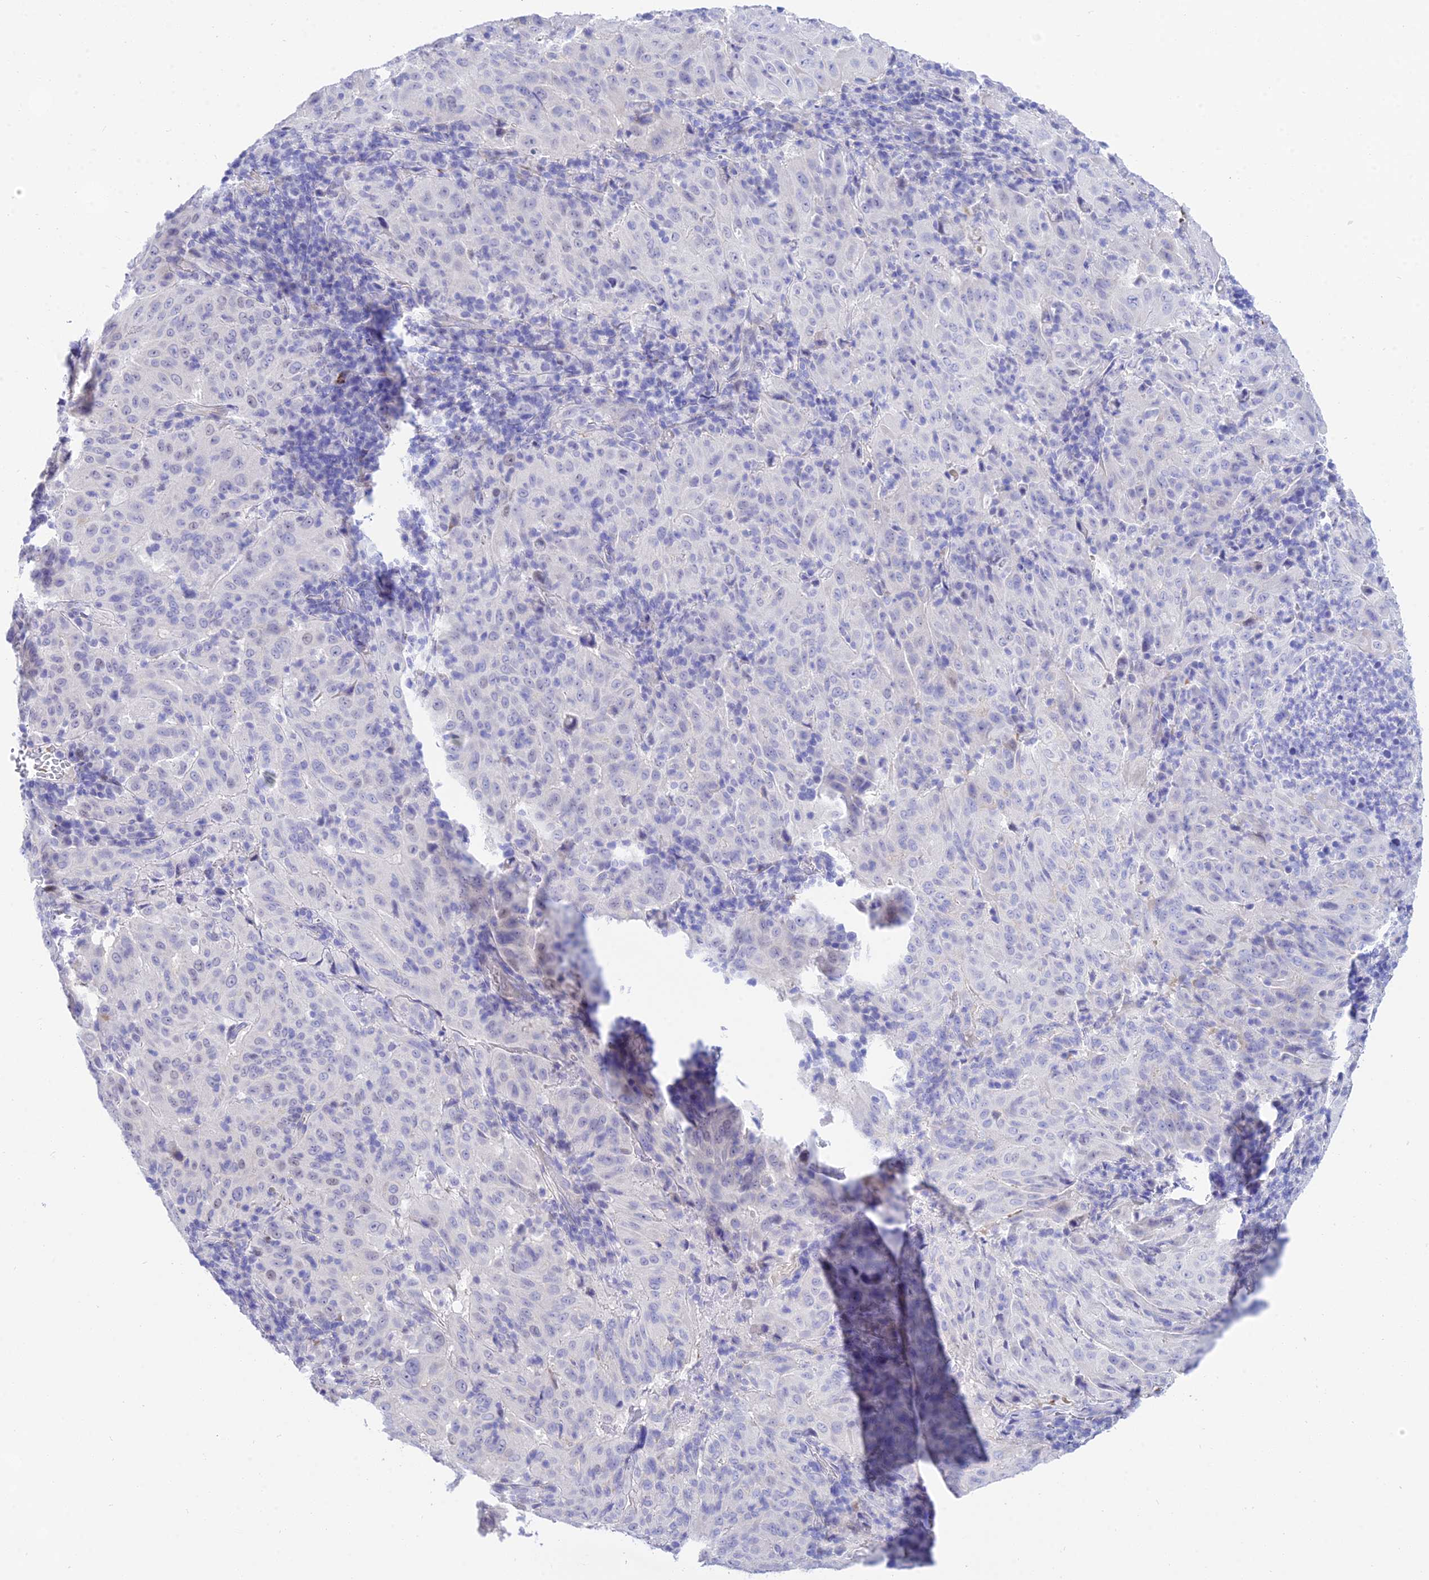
{"staining": {"intensity": "negative", "quantity": "none", "location": "none"}, "tissue": "pancreatic cancer", "cell_type": "Tumor cells", "image_type": "cancer", "snomed": [{"axis": "morphology", "description": "Adenocarcinoma, NOS"}, {"axis": "topography", "description": "Pancreas"}], "caption": "Adenocarcinoma (pancreatic) was stained to show a protein in brown. There is no significant positivity in tumor cells. (DAB immunohistochemistry, high magnification).", "gene": "DEFB107A", "patient": {"sex": "male", "age": 63}}